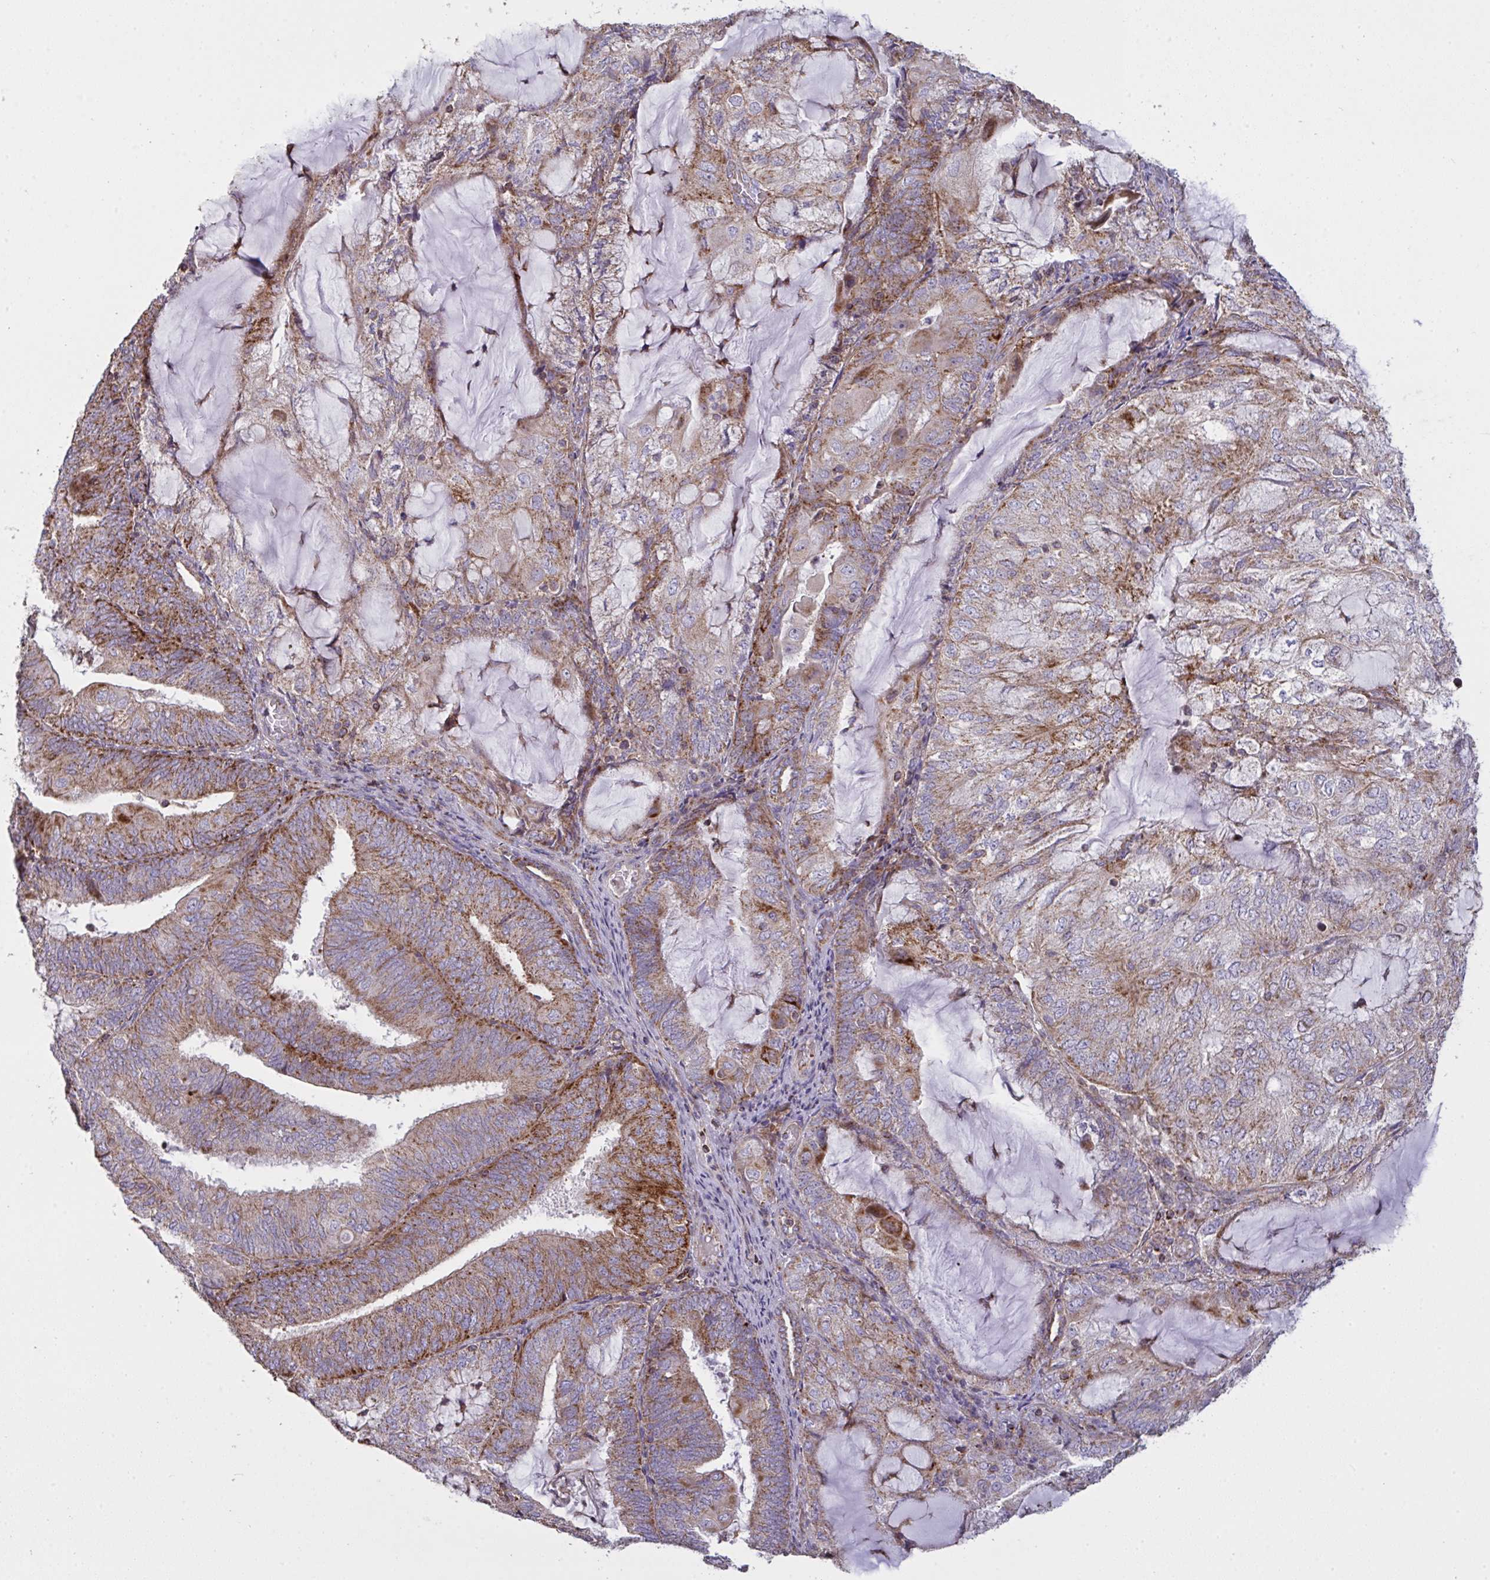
{"staining": {"intensity": "moderate", "quantity": ">75%", "location": "cytoplasmic/membranous"}, "tissue": "endometrial cancer", "cell_type": "Tumor cells", "image_type": "cancer", "snomed": [{"axis": "morphology", "description": "Adenocarcinoma, NOS"}, {"axis": "topography", "description": "Endometrium"}], "caption": "Immunohistochemistry image of neoplastic tissue: human adenocarcinoma (endometrial) stained using immunohistochemistry displays medium levels of moderate protein expression localized specifically in the cytoplasmic/membranous of tumor cells, appearing as a cytoplasmic/membranous brown color.", "gene": "MICOS10", "patient": {"sex": "female", "age": 81}}